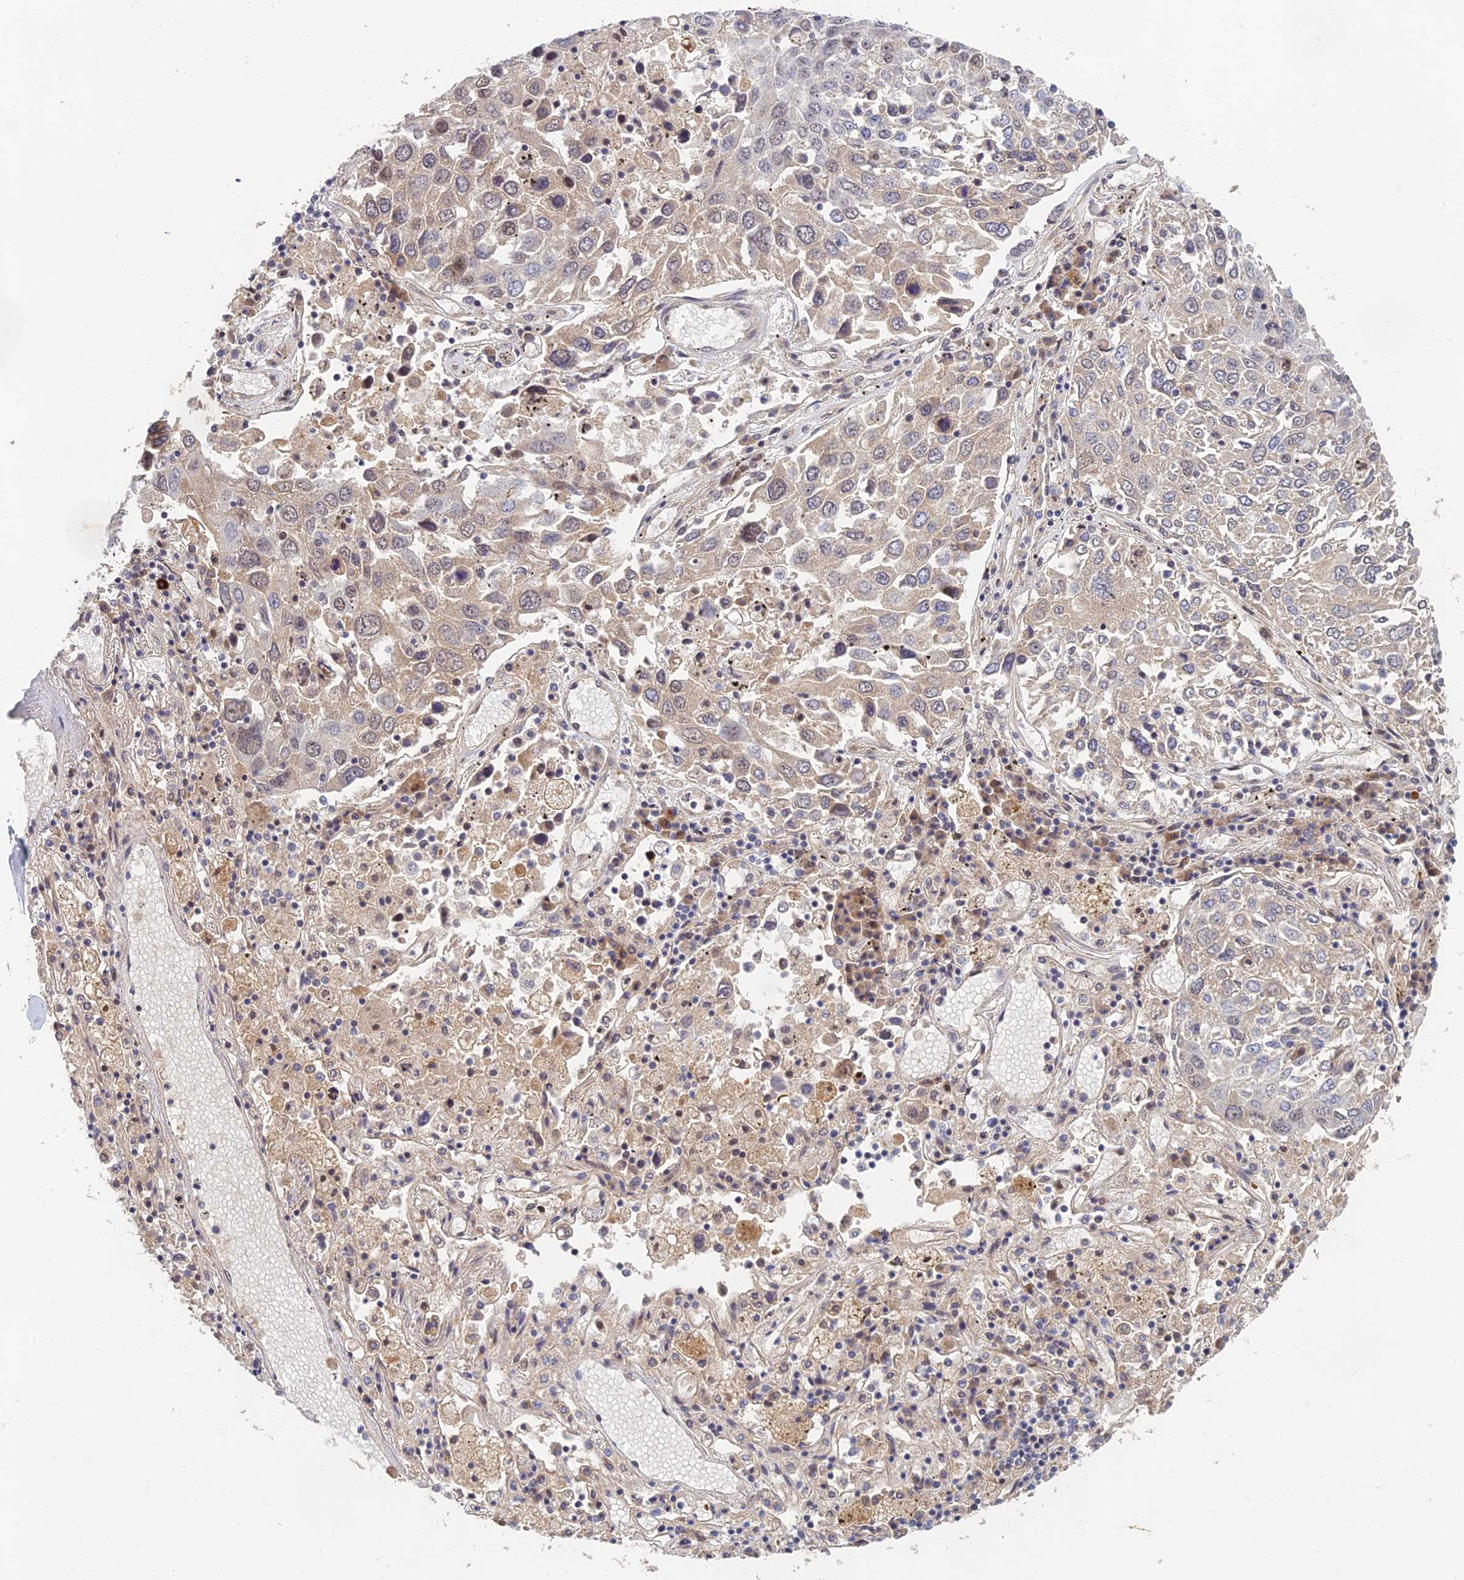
{"staining": {"intensity": "weak", "quantity": "<25%", "location": "cytoplasmic/membranous"}, "tissue": "lung cancer", "cell_type": "Tumor cells", "image_type": "cancer", "snomed": [{"axis": "morphology", "description": "Squamous cell carcinoma, NOS"}, {"axis": "topography", "description": "Lung"}], "caption": "Lung cancer (squamous cell carcinoma) was stained to show a protein in brown. There is no significant positivity in tumor cells. The staining was performed using DAB to visualize the protein expression in brown, while the nuclei were stained in blue with hematoxylin (Magnification: 20x).", "gene": "EARS2", "patient": {"sex": "male", "age": 65}}